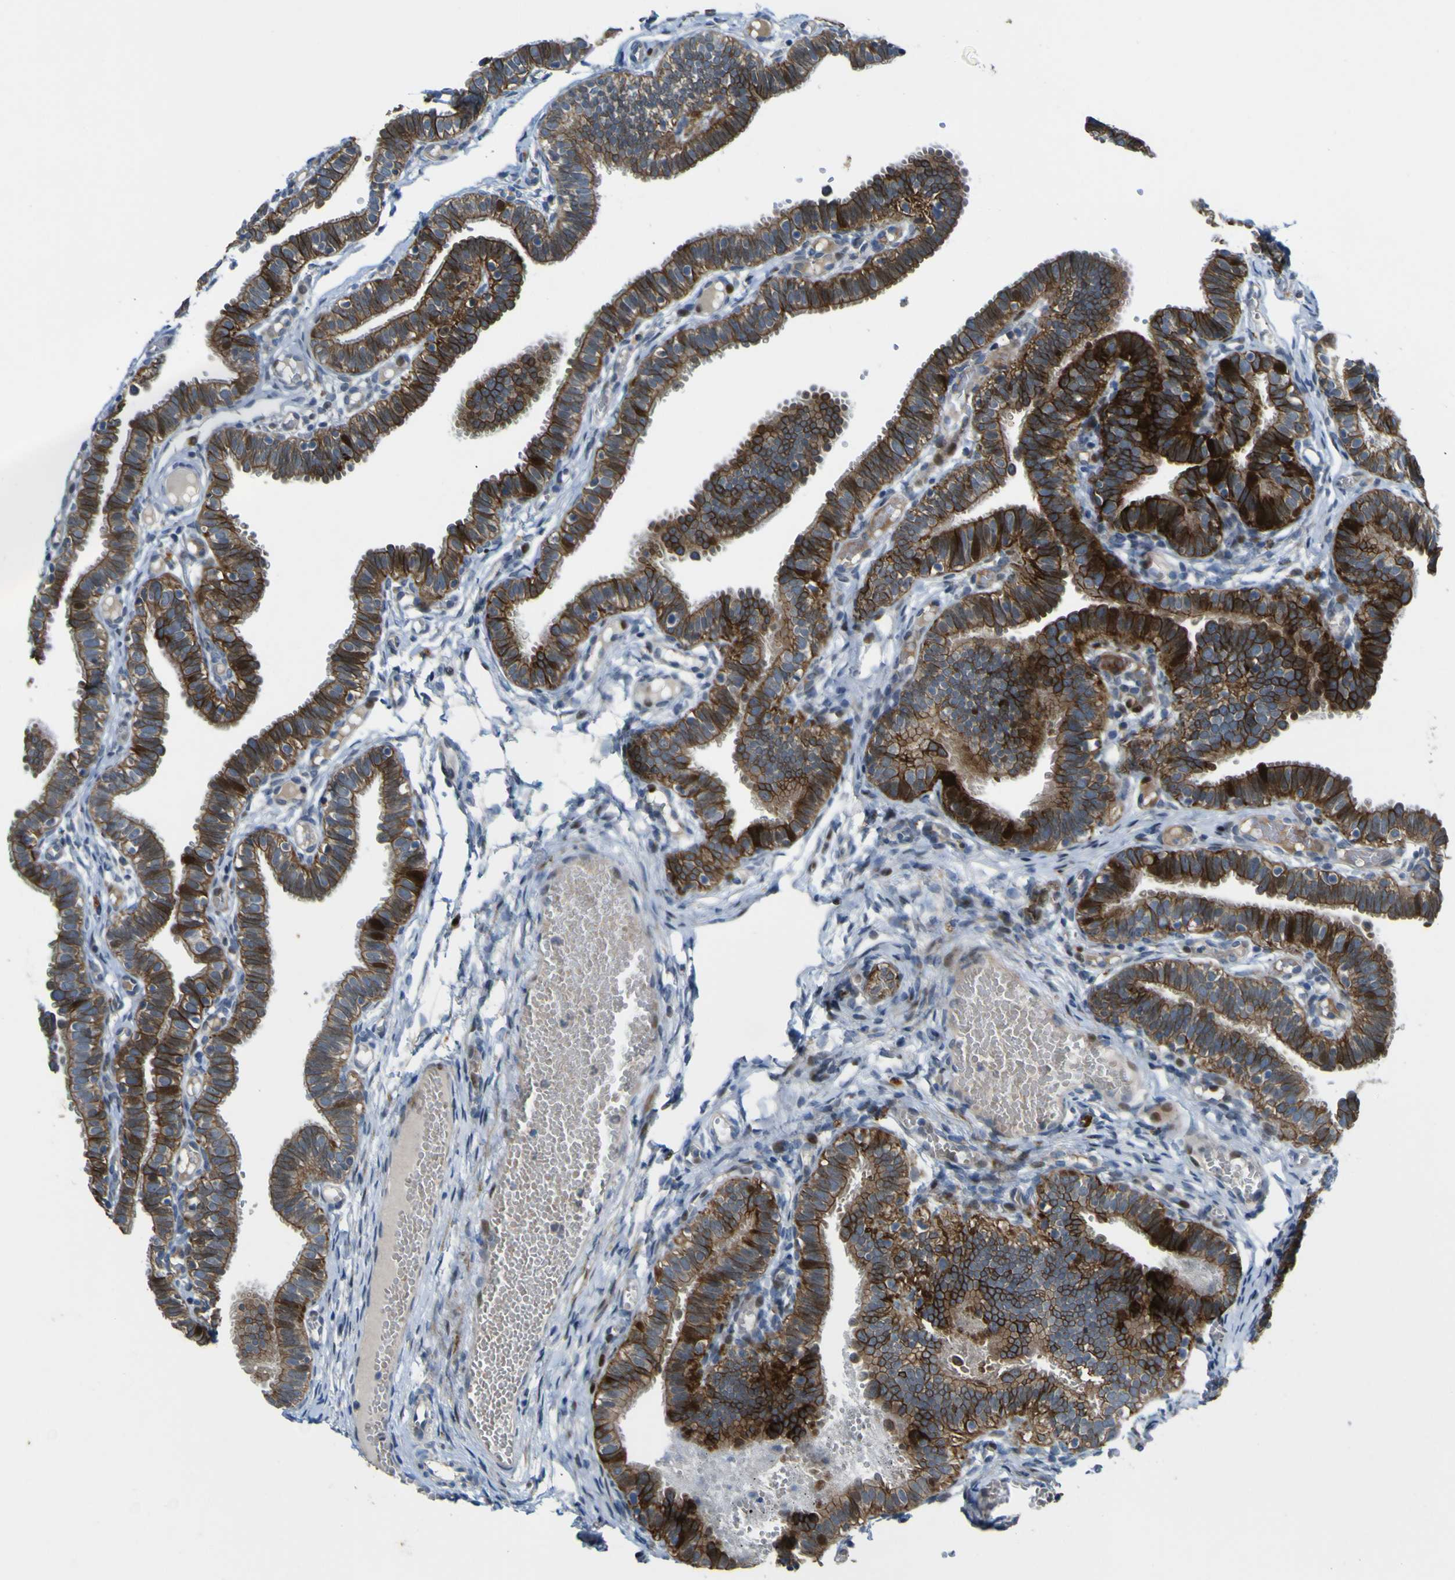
{"staining": {"intensity": "strong", "quantity": ">75%", "location": "cytoplasmic/membranous"}, "tissue": "fallopian tube", "cell_type": "Glandular cells", "image_type": "normal", "snomed": [{"axis": "morphology", "description": "Normal tissue, NOS"}, {"axis": "topography", "description": "Fallopian tube"}, {"axis": "topography", "description": "Placenta"}], "caption": "Protein expression analysis of unremarkable fallopian tube displays strong cytoplasmic/membranous positivity in approximately >75% of glandular cells.", "gene": "LBHD1", "patient": {"sex": "female", "age": 34}}